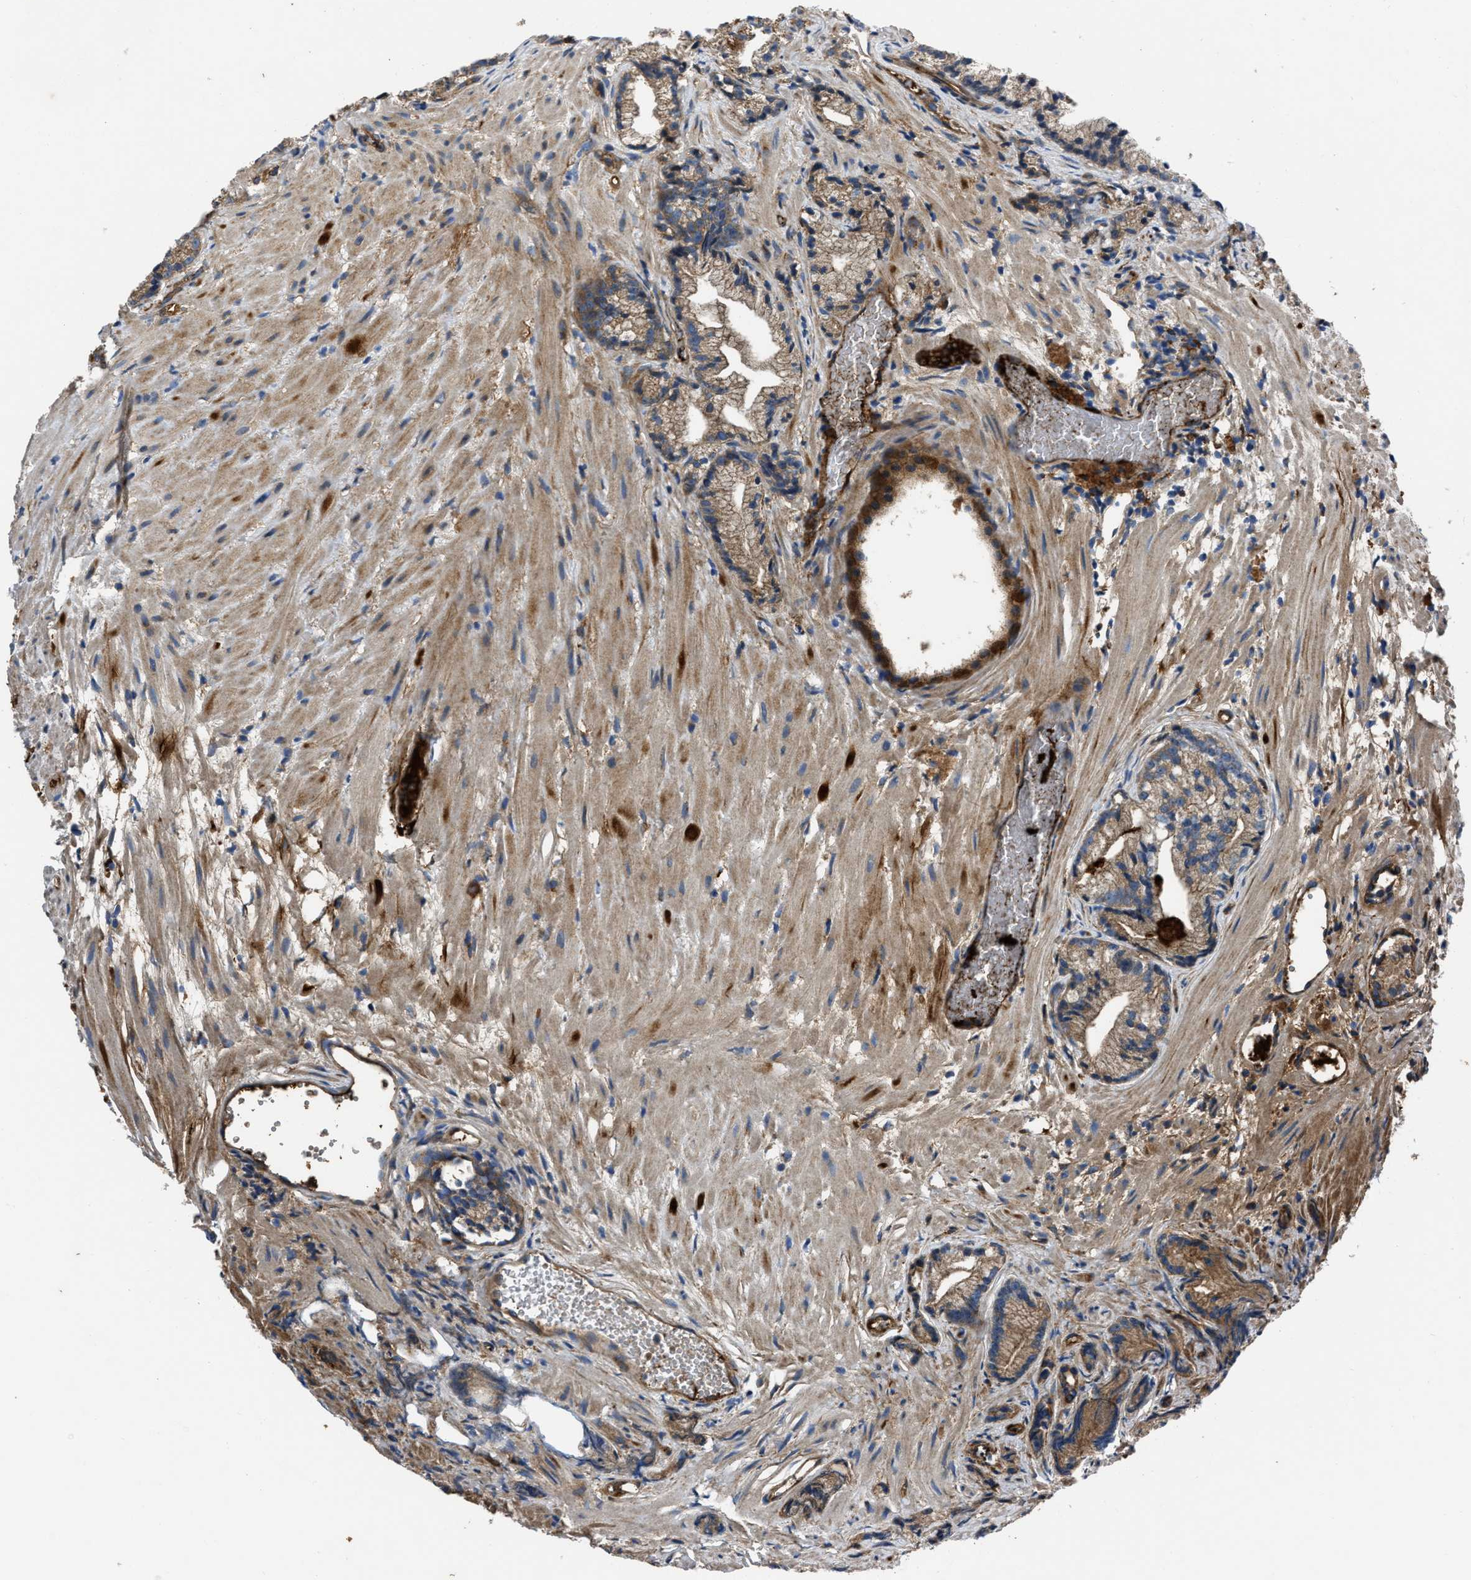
{"staining": {"intensity": "moderate", "quantity": ">75%", "location": "cytoplasmic/membranous"}, "tissue": "prostate cancer", "cell_type": "Tumor cells", "image_type": "cancer", "snomed": [{"axis": "morphology", "description": "Adenocarcinoma, Low grade"}, {"axis": "topography", "description": "Prostate"}], "caption": "About >75% of tumor cells in prostate low-grade adenocarcinoma show moderate cytoplasmic/membranous protein staining as visualized by brown immunohistochemical staining.", "gene": "ERC1", "patient": {"sex": "male", "age": 89}}